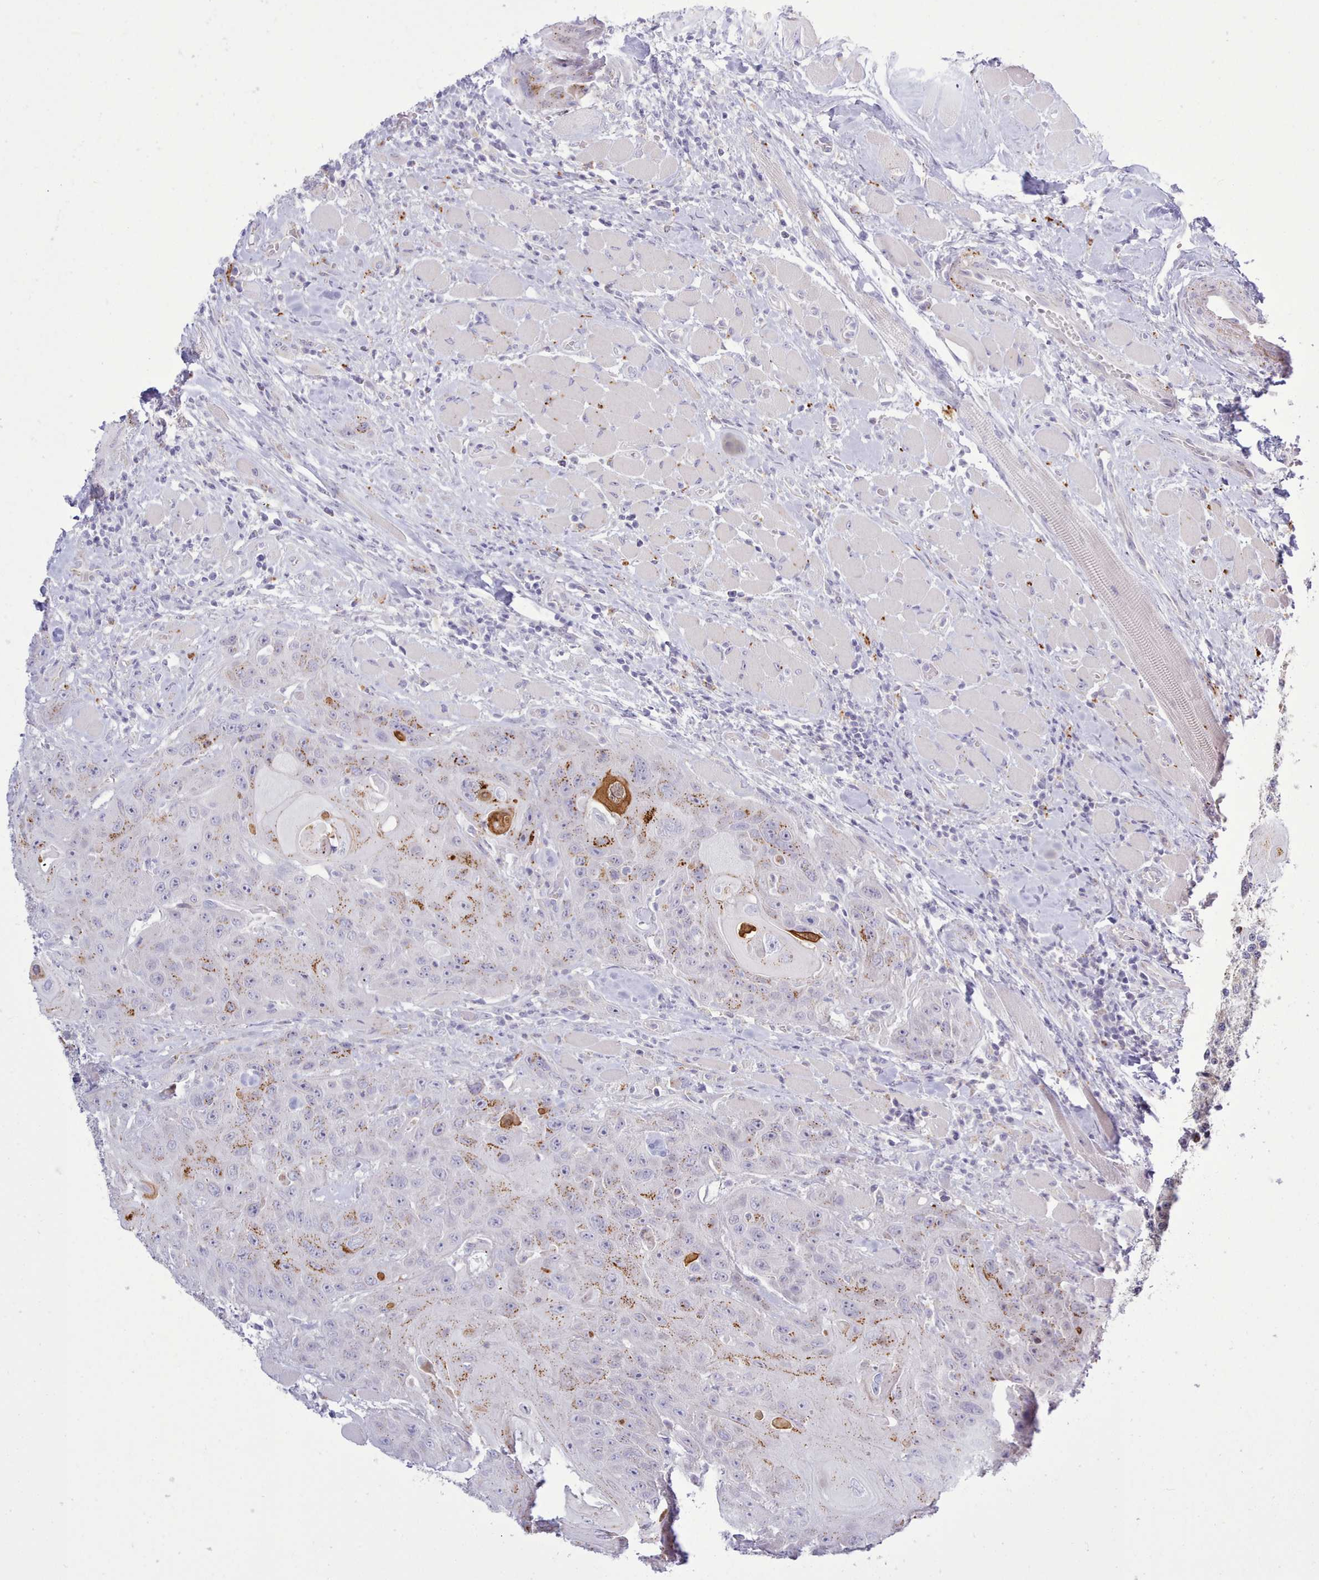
{"staining": {"intensity": "moderate", "quantity": ">75%", "location": "cytoplasmic/membranous"}, "tissue": "head and neck cancer", "cell_type": "Tumor cells", "image_type": "cancer", "snomed": [{"axis": "morphology", "description": "Squamous cell carcinoma, NOS"}, {"axis": "topography", "description": "Head-Neck"}], "caption": "Moderate cytoplasmic/membranous positivity is appreciated in about >75% of tumor cells in head and neck cancer. (IHC, brightfield microscopy, high magnification).", "gene": "SRD5A1", "patient": {"sex": "female", "age": 59}}